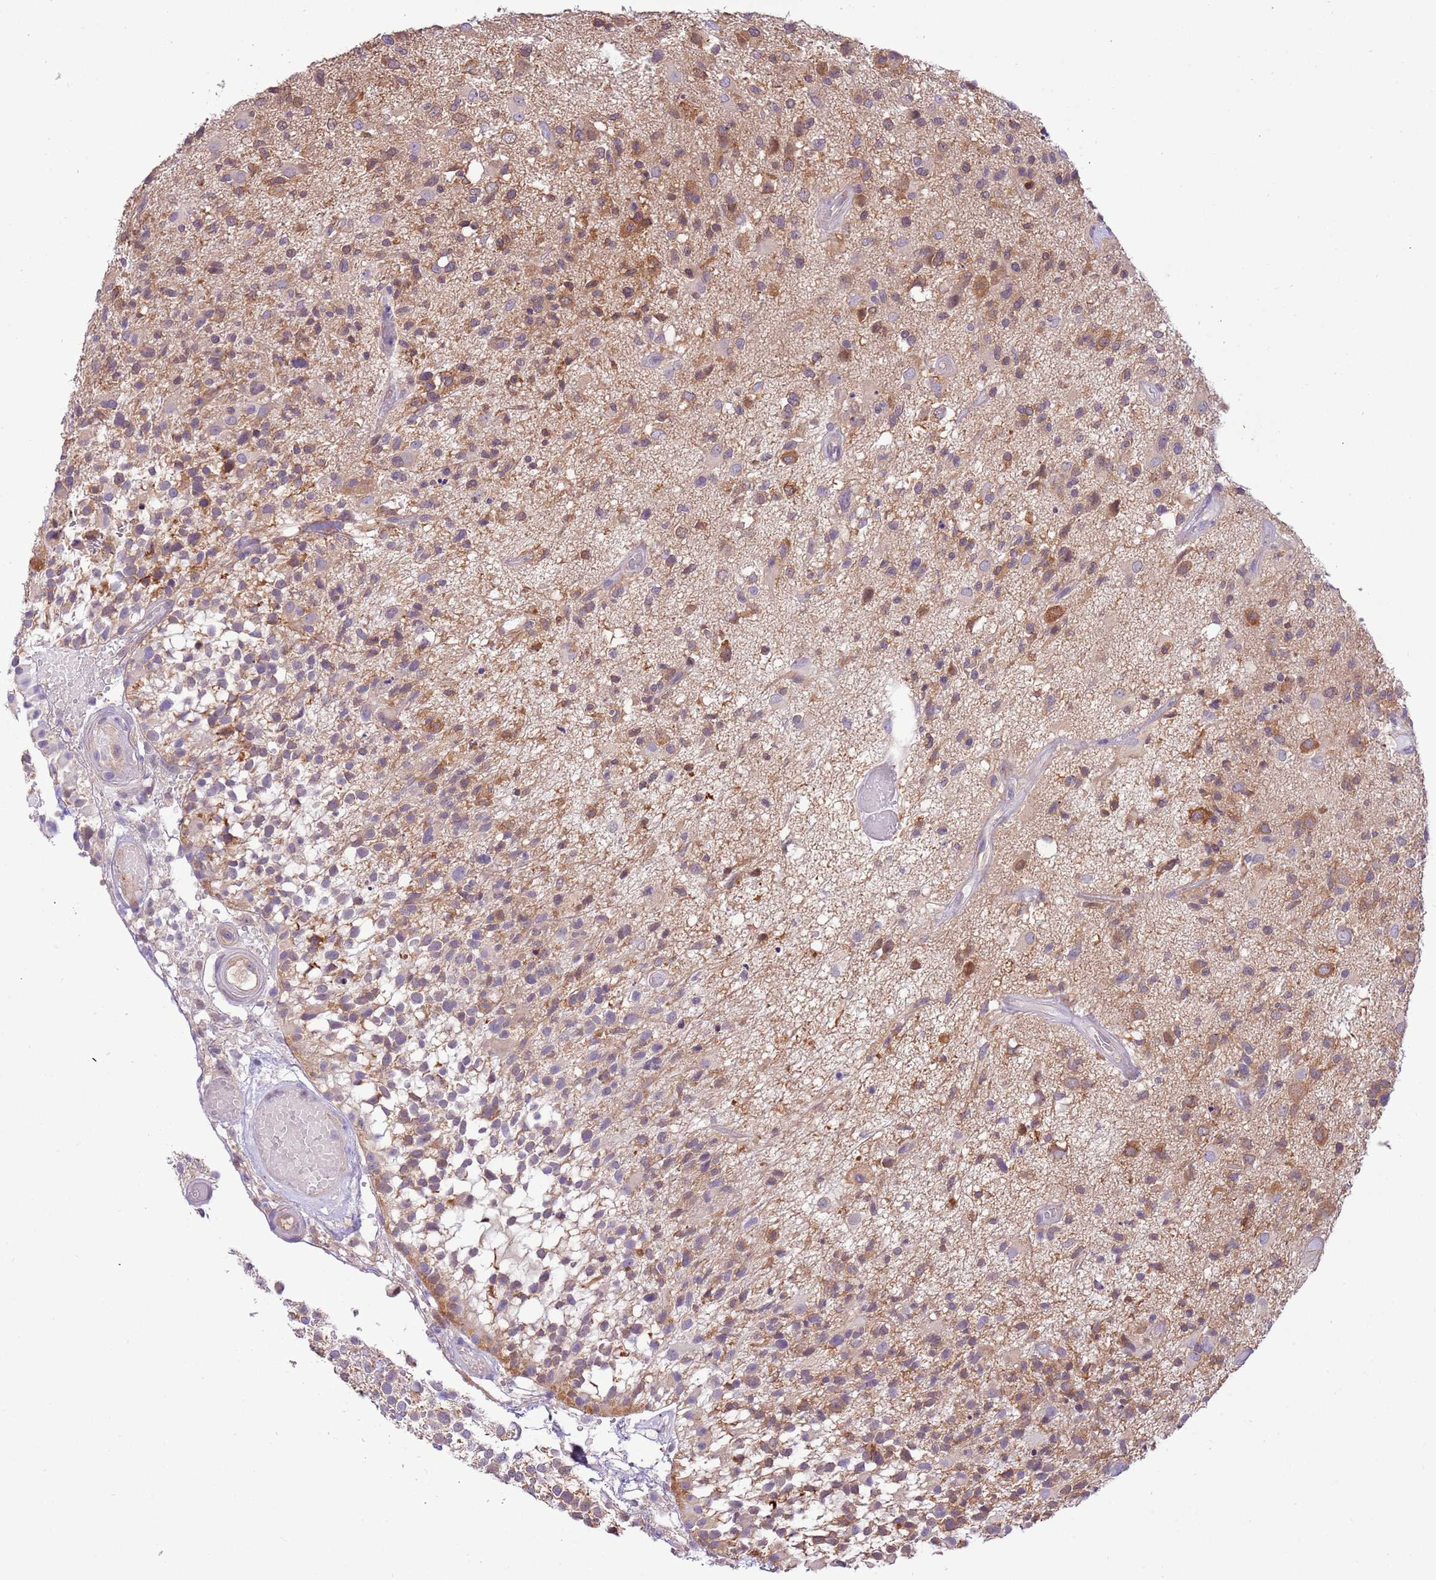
{"staining": {"intensity": "moderate", "quantity": "<25%", "location": "cytoplasmic/membranous"}, "tissue": "glioma", "cell_type": "Tumor cells", "image_type": "cancer", "snomed": [{"axis": "morphology", "description": "Glioma, malignant, High grade"}, {"axis": "morphology", "description": "Glioblastoma, NOS"}, {"axis": "topography", "description": "Brain"}], "caption": "Moderate cytoplasmic/membranous protein staining is identified in about <25% of tumor cells in glioma. (Stains: DAB in brown, nuclei in blue, Microscopy: brightfield microscopy at high magnification).", "gene": "STIP1", "patient": {"sex": "male", "age": 60}}